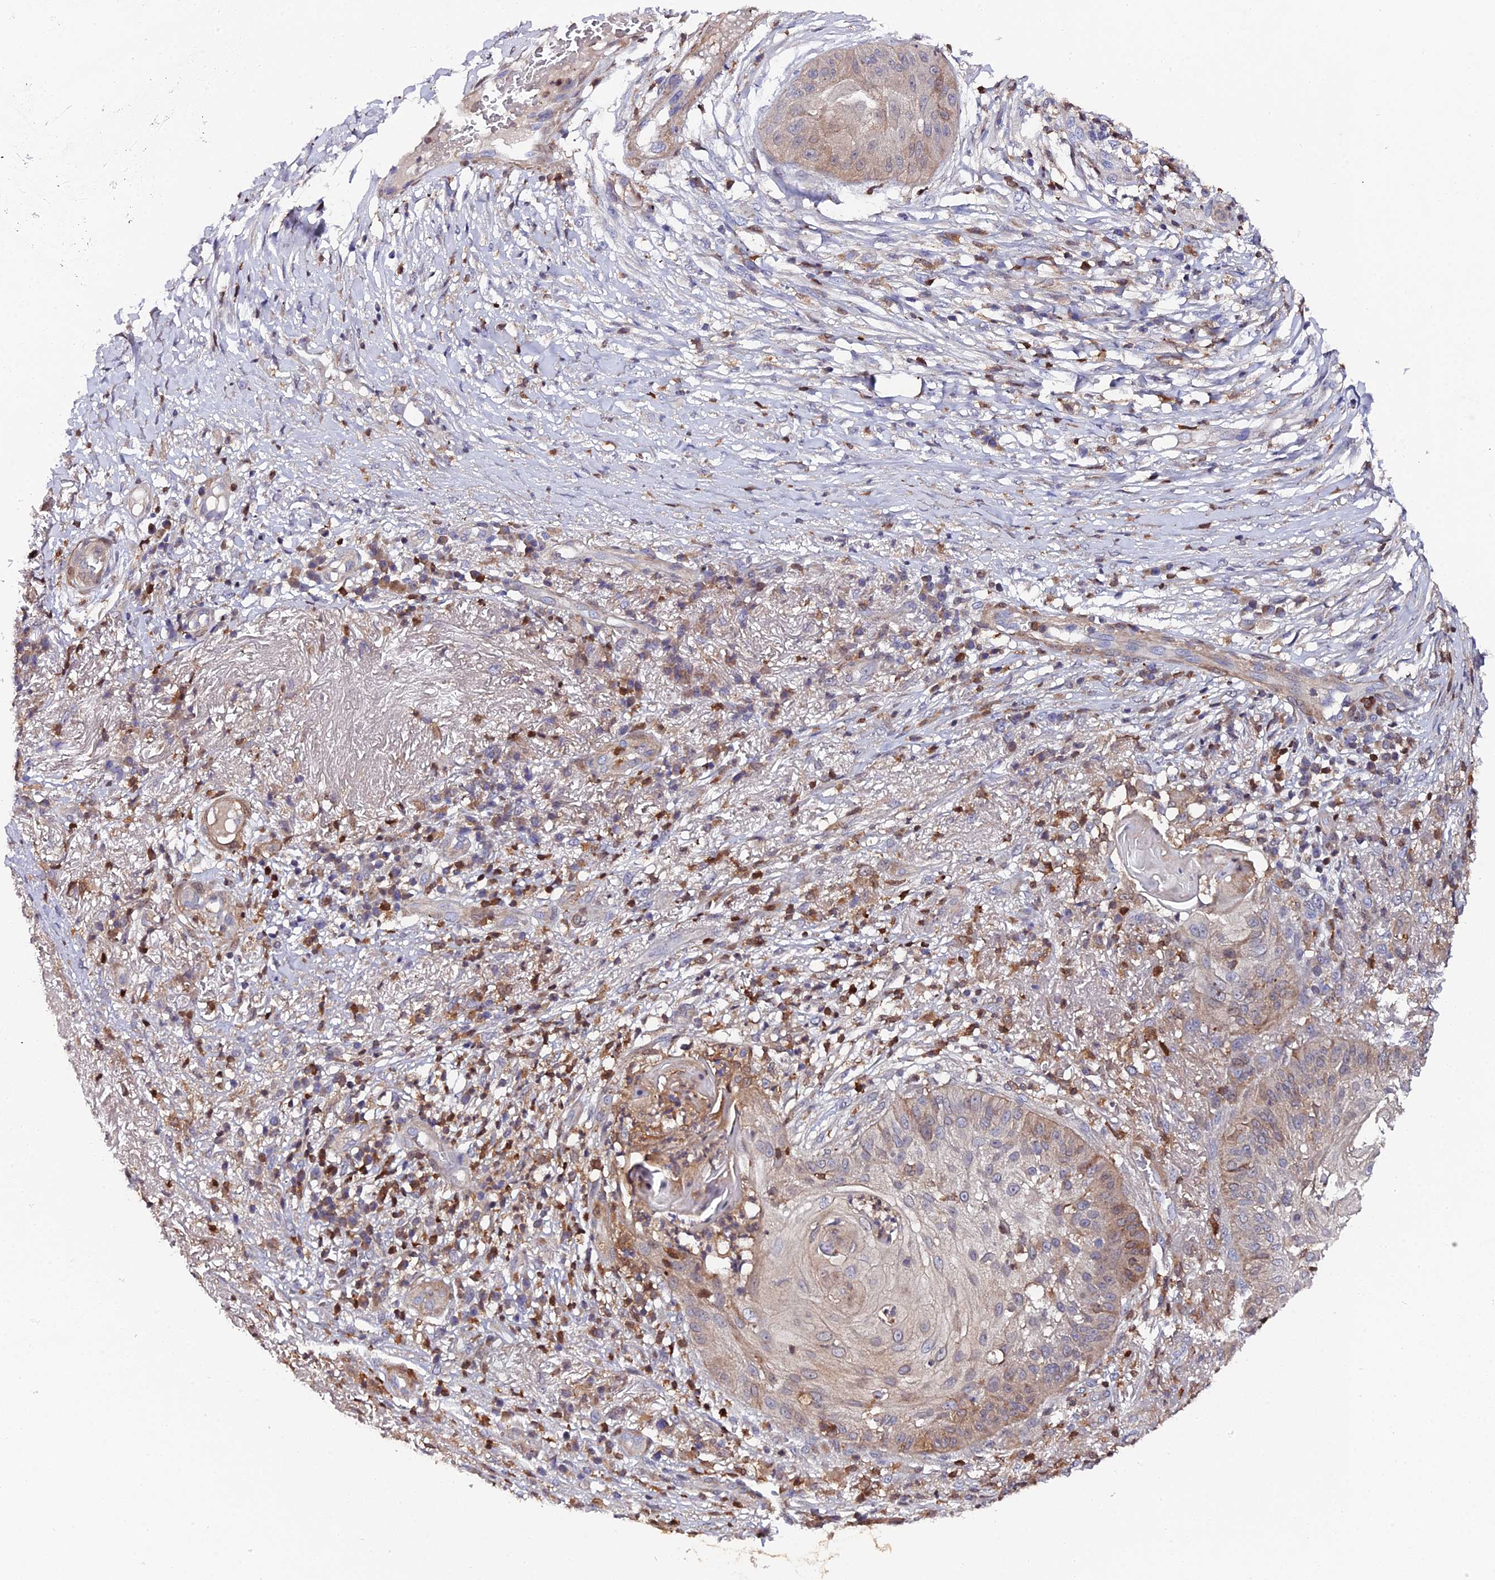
{"staining": {"intensity": "weak", "quantity": "<25%", "location": "cytoplasmic/membranous"}, "tissue": "skin cancer", "cell_type": "Tumor cells", "image_type": "cancer", "snomed": [{"axis": "morphology", "description": "Squamous cell carcinoma, NOS"}, {"axis": "topography", "description": "Skin"}], "caption": "There is no significant expression in tumor cells of squamous cell carcinoma (skin).", "gene": "GALK2", "patient": {"sex": "male", "age": 70}}